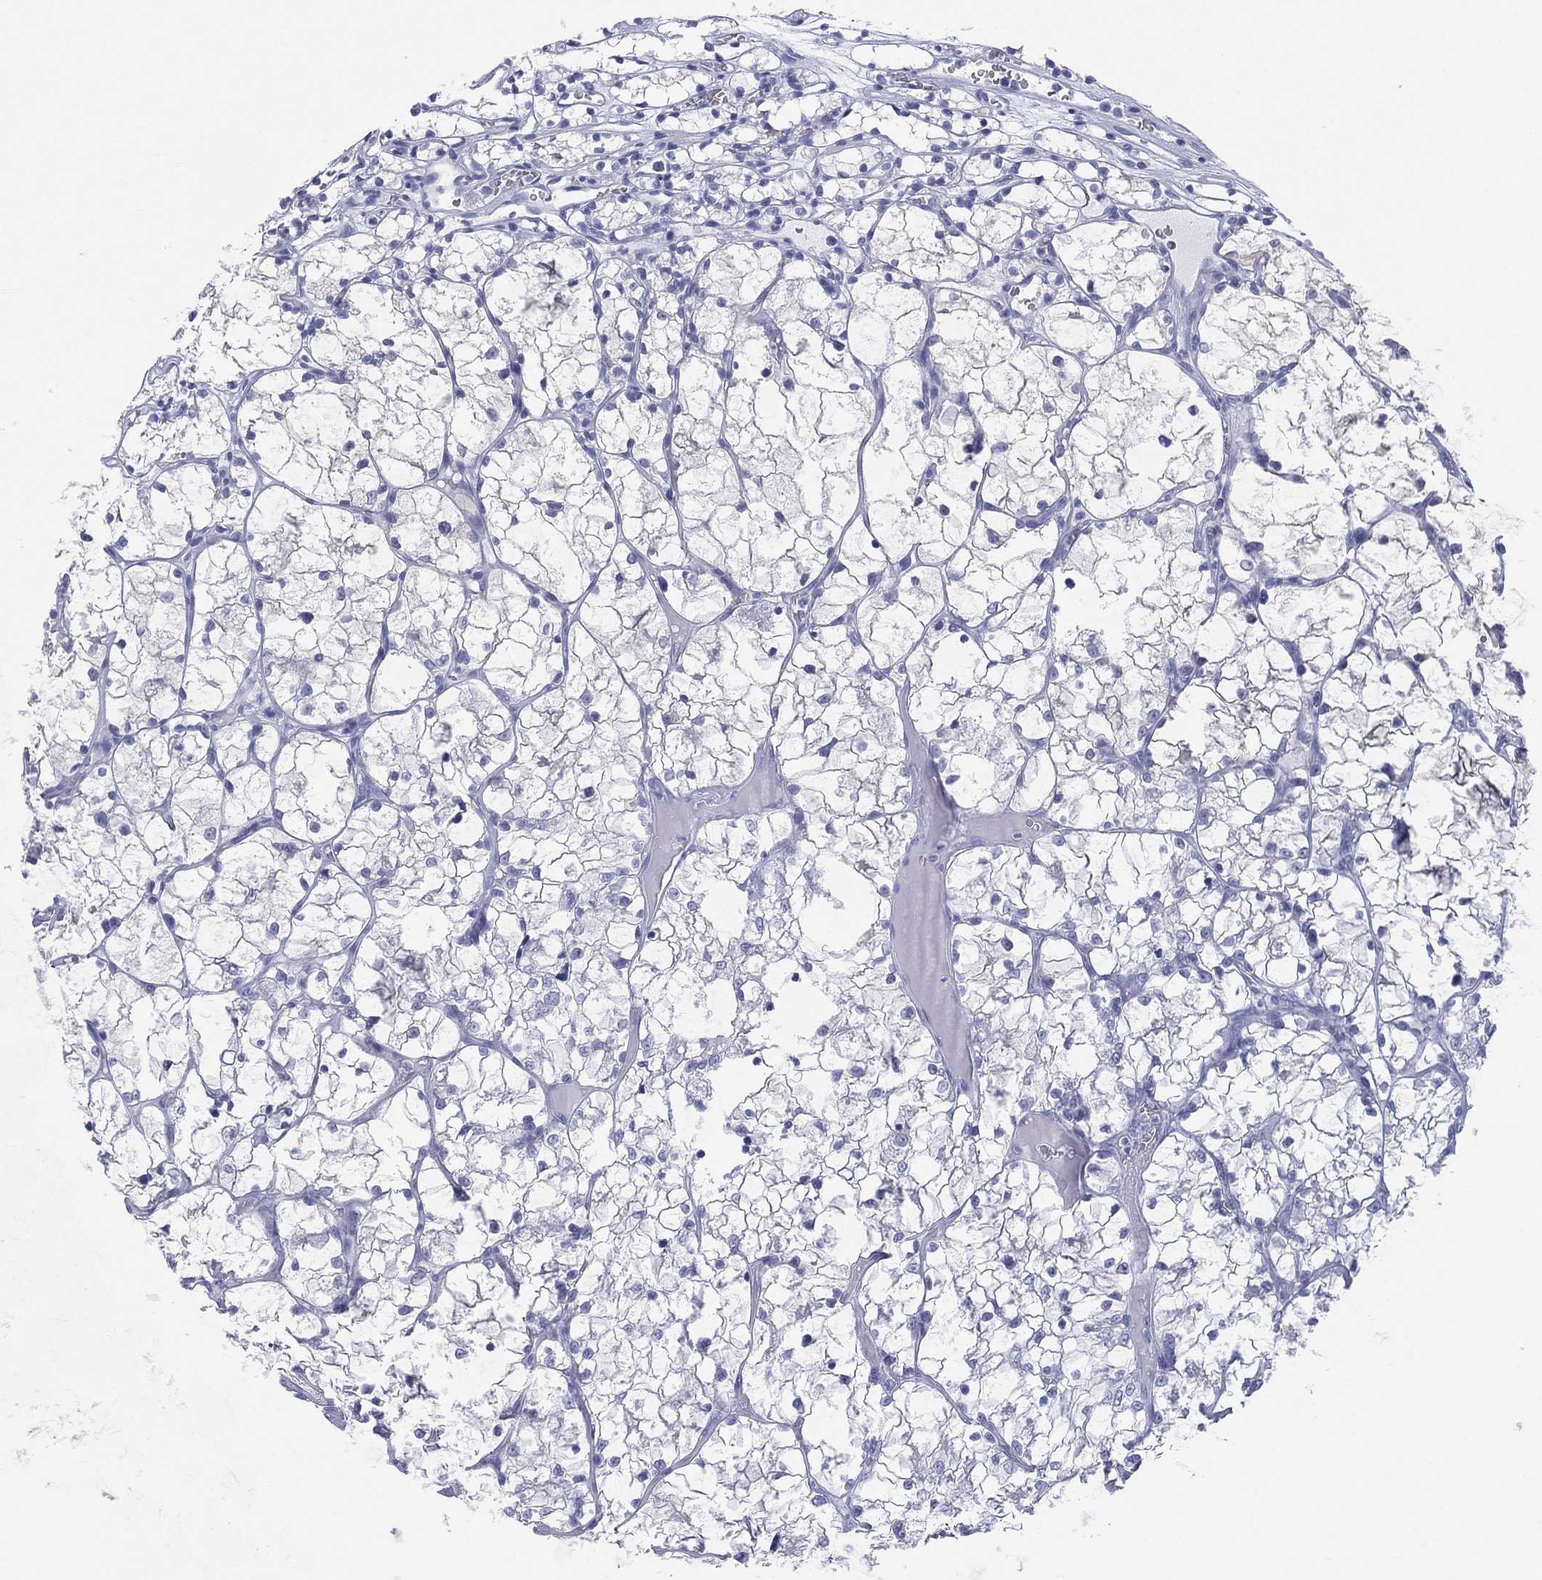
{"staining": {"intensity": "negative", "quantity": "none", "location": "none"}, "tissue": "renal cancer", "cell_type": "Tumor cells", "image_type": "cancer", "snomed": [{"axis": "morphology", "description": "Adenocarcinoma, NOS"}, {"axis": "topography", "description": "Kidney"}], "caption": "Tumor cells are negative for brown protein staining in renal adenocarcinoma.", "gene": "CD79A", "patient": {"sex": "female", "age": 69}}